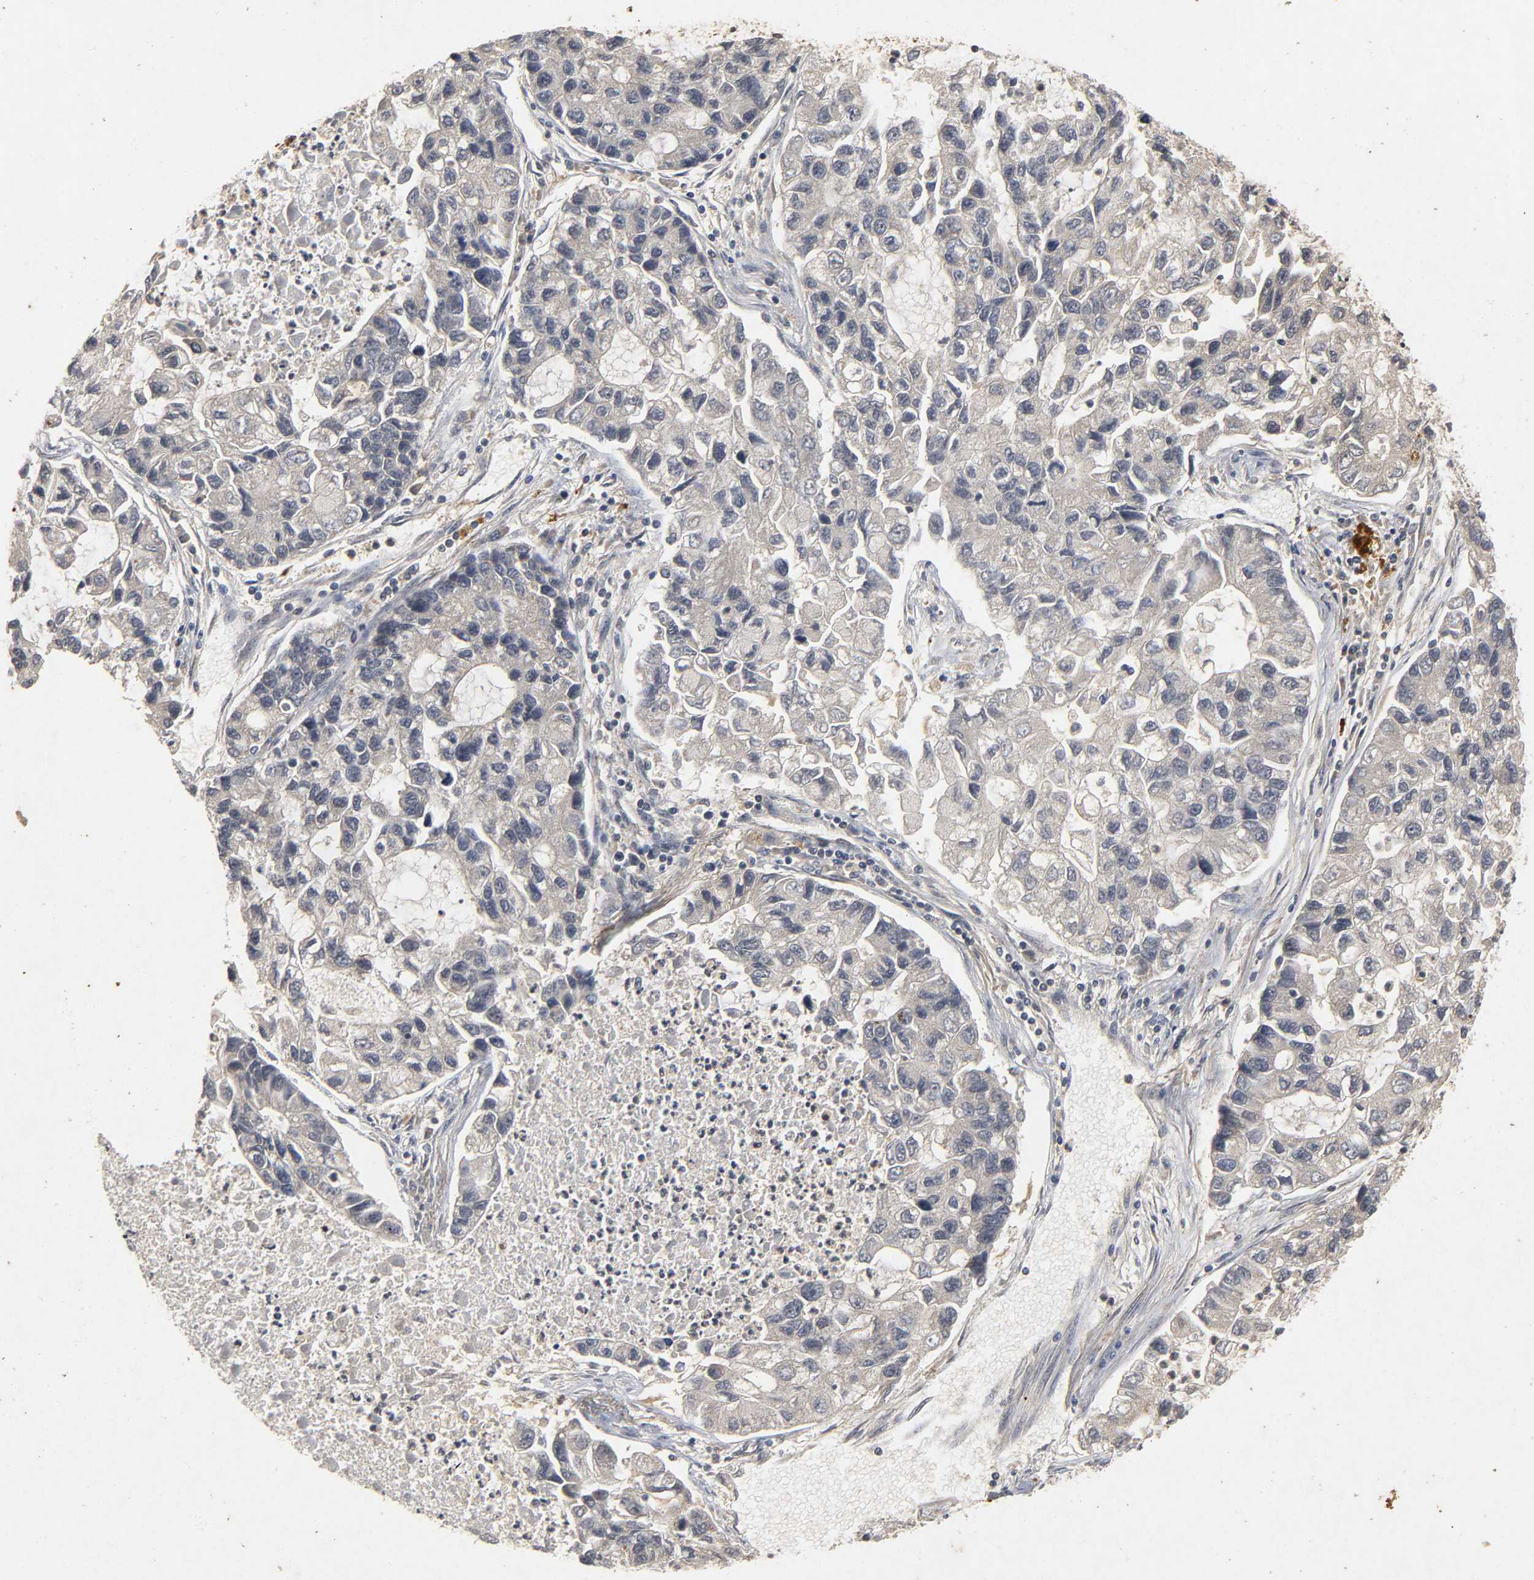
{"staining": {"intensity": "negative", "quantity": "none", "location": "none"}, "tissue": "lung cancer", "cell_type": "Tumor cells", "image_type": "cancer", "snomed": [{"axis": "morphology", "description": "Adenocarcinoma, NOS"}, {"axis": "topography", "description": "Lung"}], "caption": "Photomicrograph shows no significant protein positivity in tumor cells of adenocarcinoma (lung). Nuclei are stained in blue.", "gene": "TRAF6", "patient": {"sex": "female", "age": 51}}